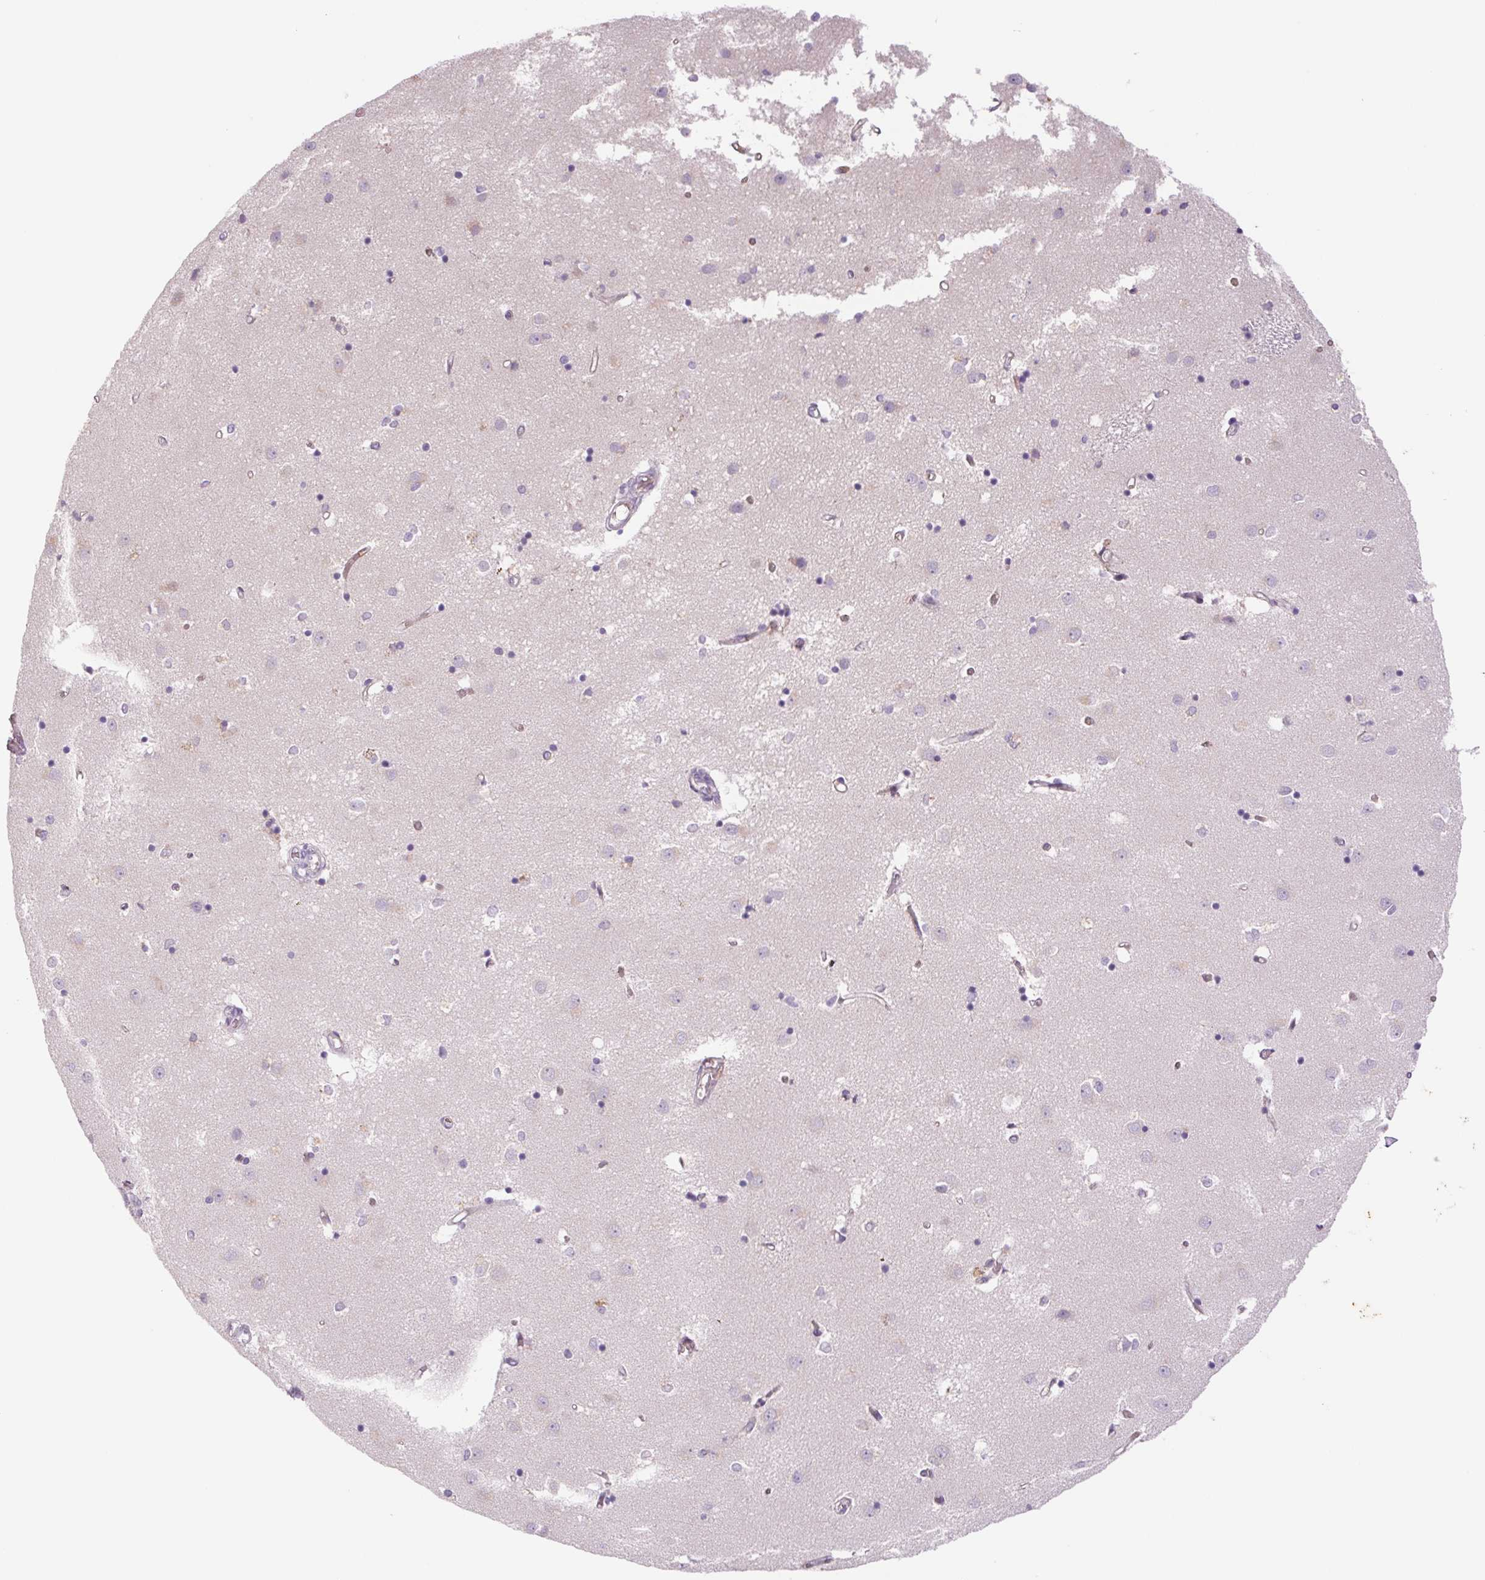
{"staining": {"intensity": "negative", "quantity": "none", "location": "none"}, "tissue": "caudate", "cell_type": "Glial cells", "image_type": "normal", "snomed": [{"axis": "morphology", "description": "Normal tissue, NOS"}, {"axis": "topography", "description": "Lateral ventricle wall"}], "caption": "This is a histopathology image of IHC staining of unremarkable caudate, which shows no staining in glial cells. (Brightfield microscopy of DAB immunohistochemistry at high magnification).", "gene": "IGFL3", "patient": {"sex": "male", "age": 54}}